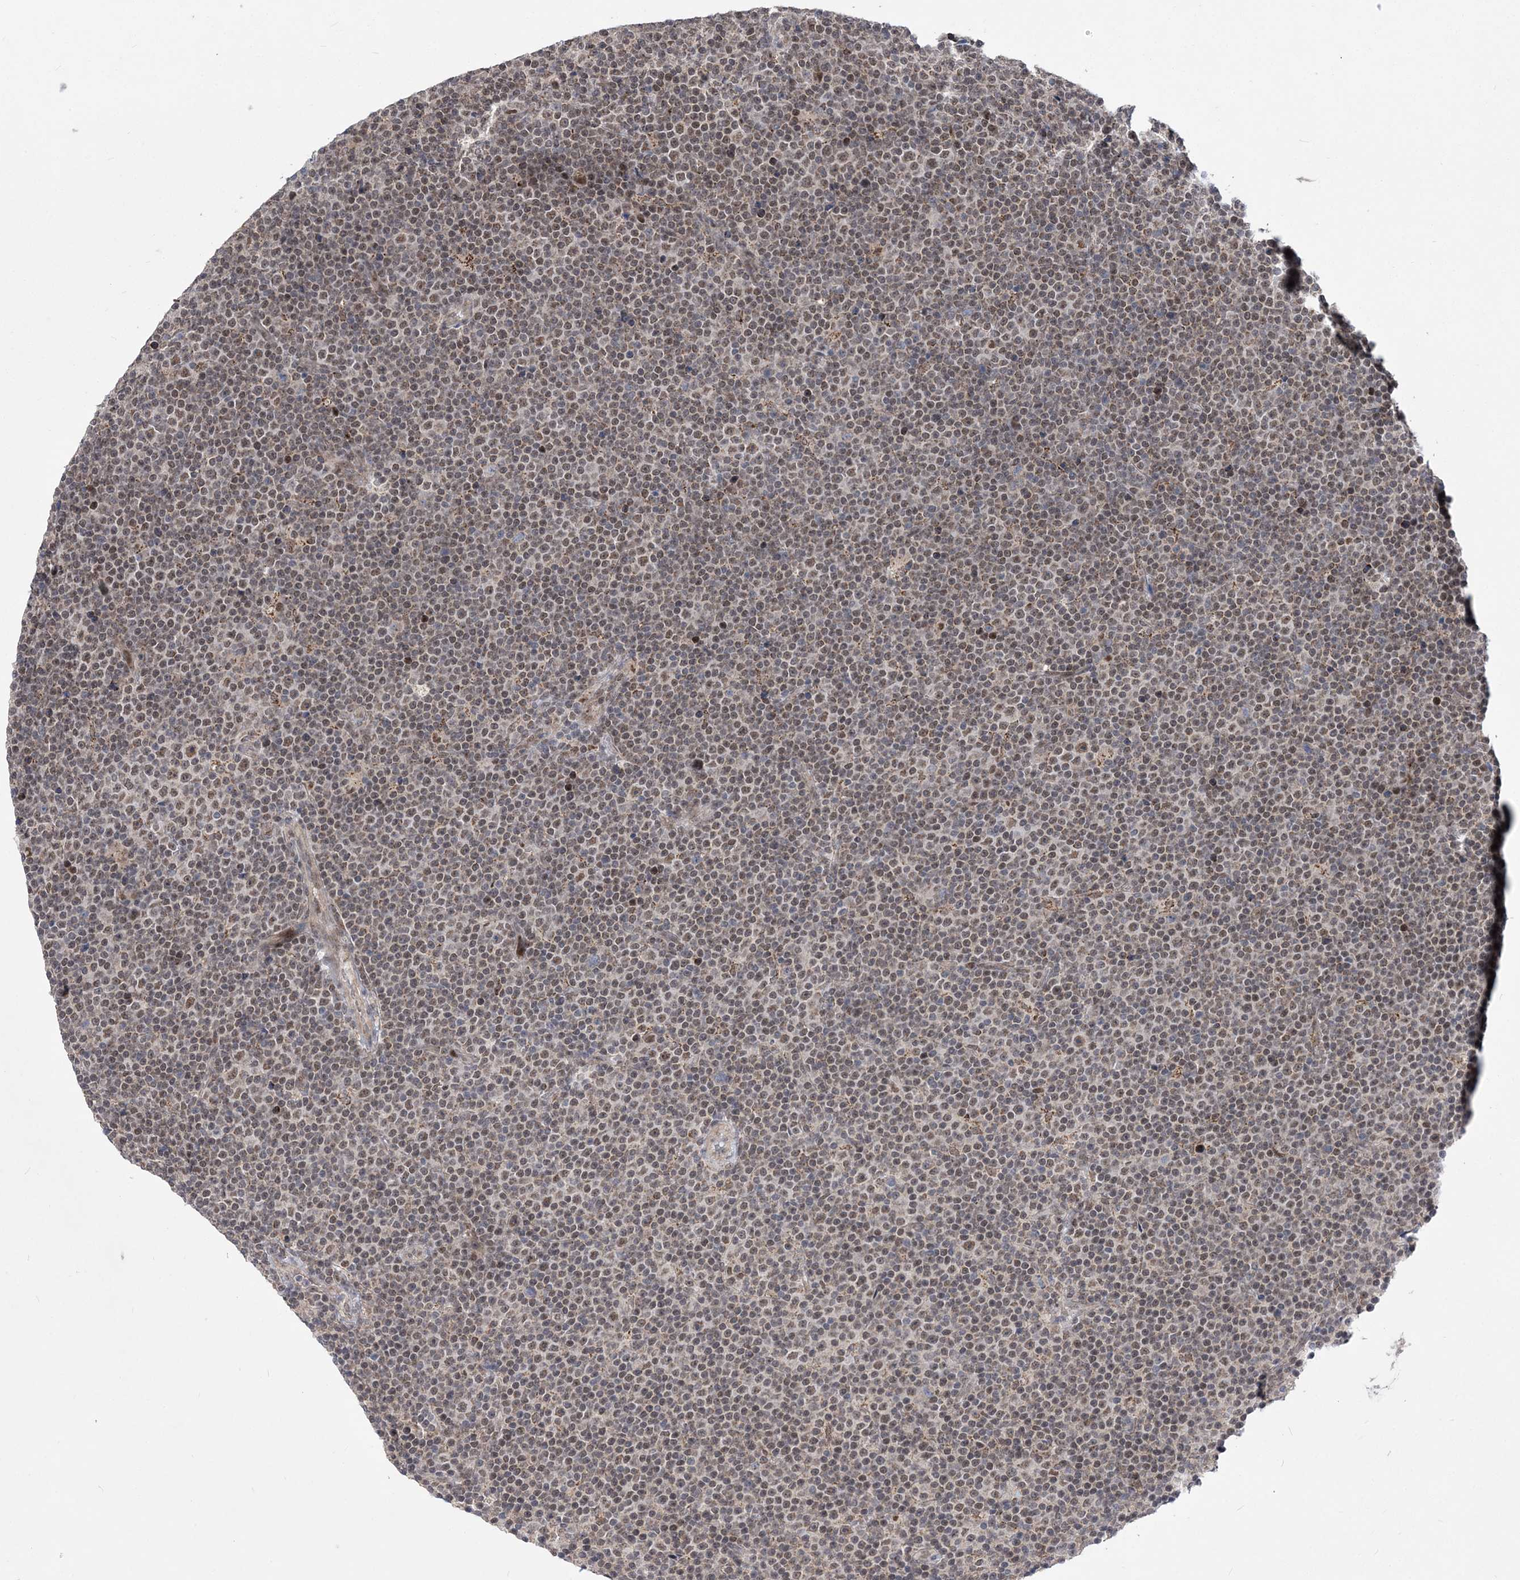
{"staining": {"intensity": "moderate", "quantity": ">75%", "location": "nuclear"}, "tissue": "lymphoma", "cell_type": "Tumor cells", "image_type": "cancer", "snomed": [{"axis": "morphology", "description": "Malignant lymphoma, non-Hodgkin's type, Low grade"}, {"axis": "topography", "description": "Lymph node"}], "caption": "This histopathology image shows immunohistochemistry (IHC) staining of human low-grade malignant lymphoma, non-Hodgkin's type, with medium moderate nuclear staining in approximately >75% of tumor cells.", "gene": "BOD1L1", "patient": {"sex": "female", "age": 67}}